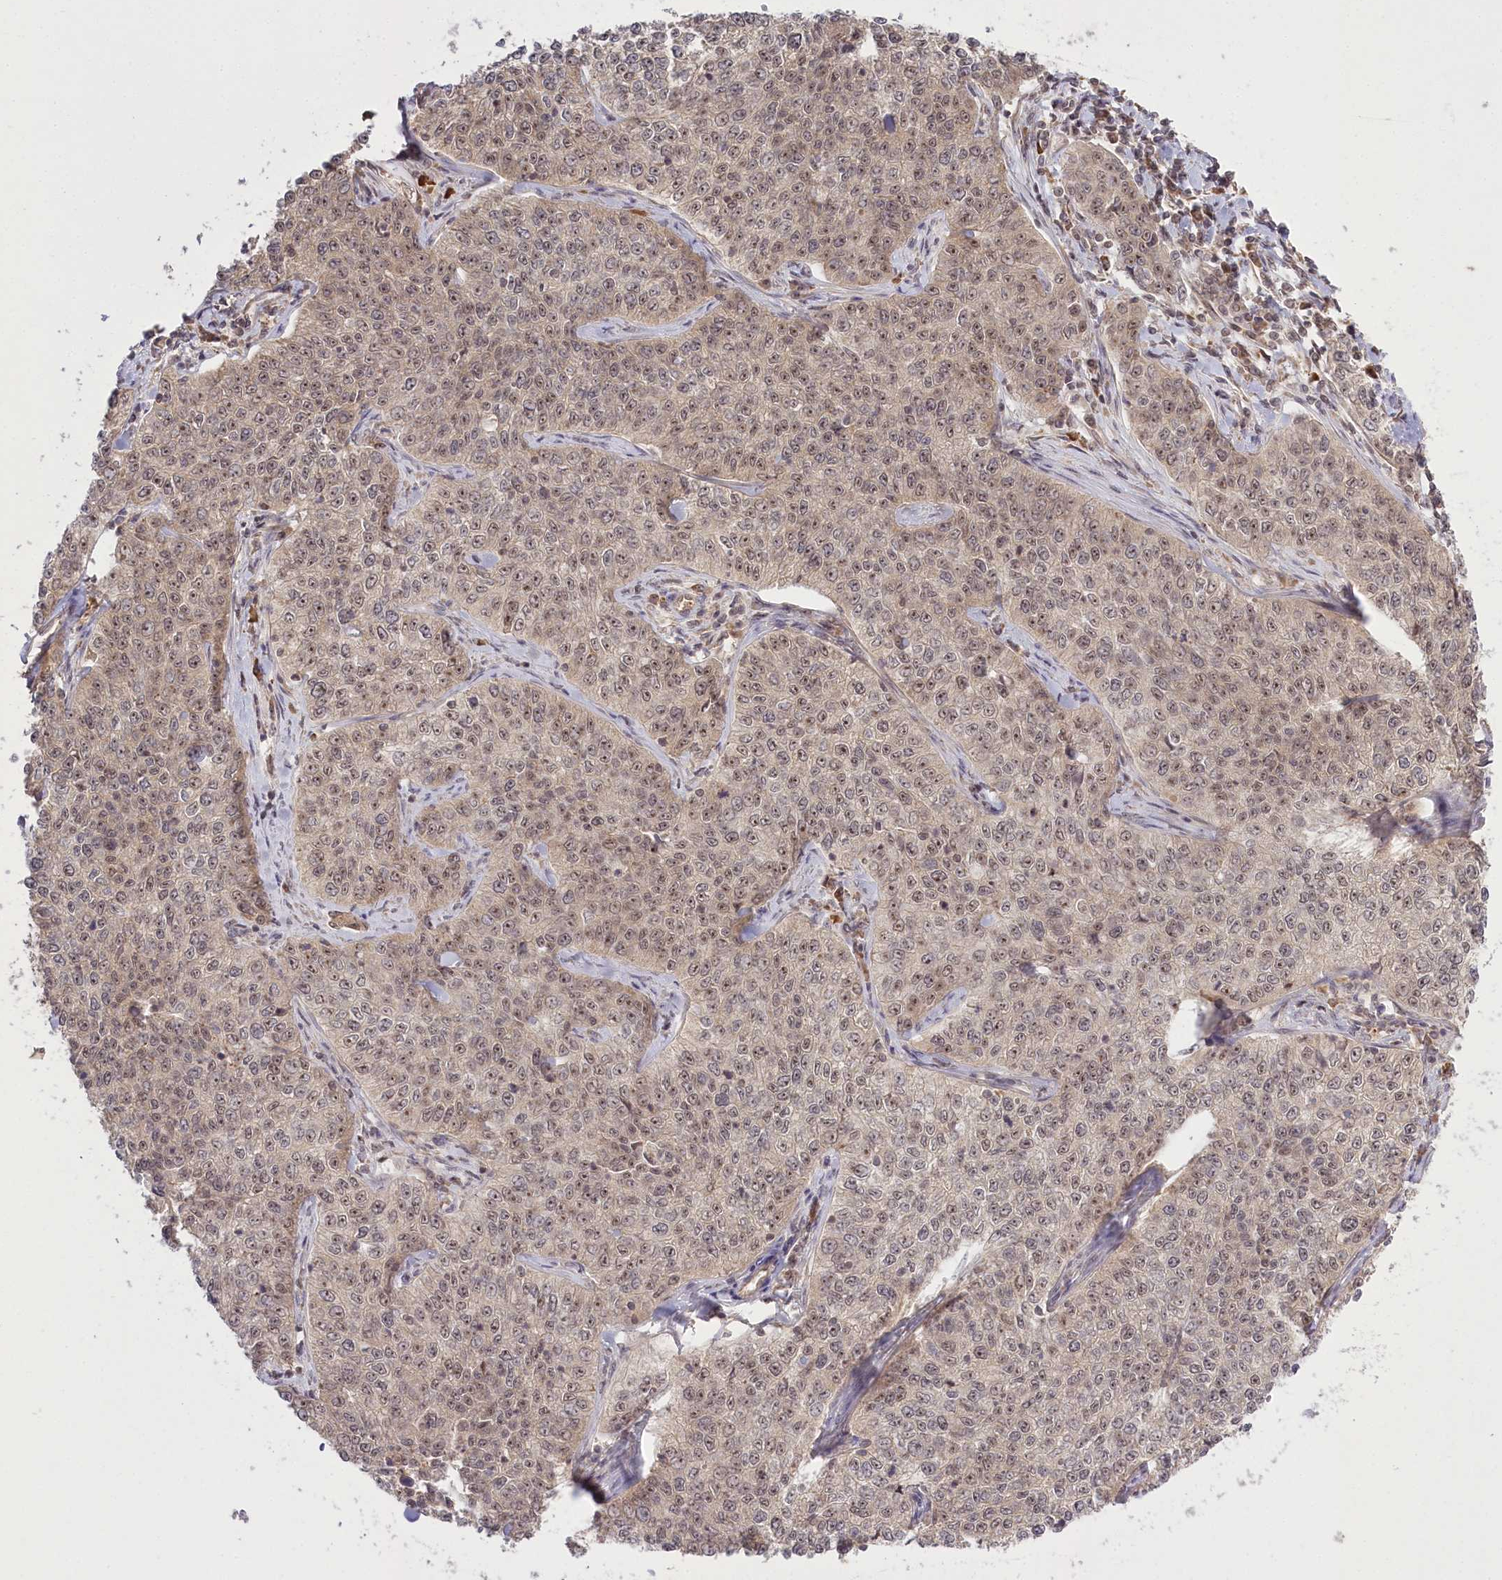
{"staining": {"intensity": "weak", "quantity": ">75%", "location": "nuclear"}, "tissue": "cervical cancer", "cell_type": "Tumor cells", "image_type": "cancer", "snomed": [{"axis": "morphology", "description": "Squamous cell carcinoma, NOS"}, {"axis": "topography", "description": "Cervix"}], "caption": "Human cervical cancer stained with a brown dye exhibits weak nuclear positive positivity in approximately >75% of tumor cells.", "gene": "SERGEF", "patient": {"sex": "female", "age": 35}}